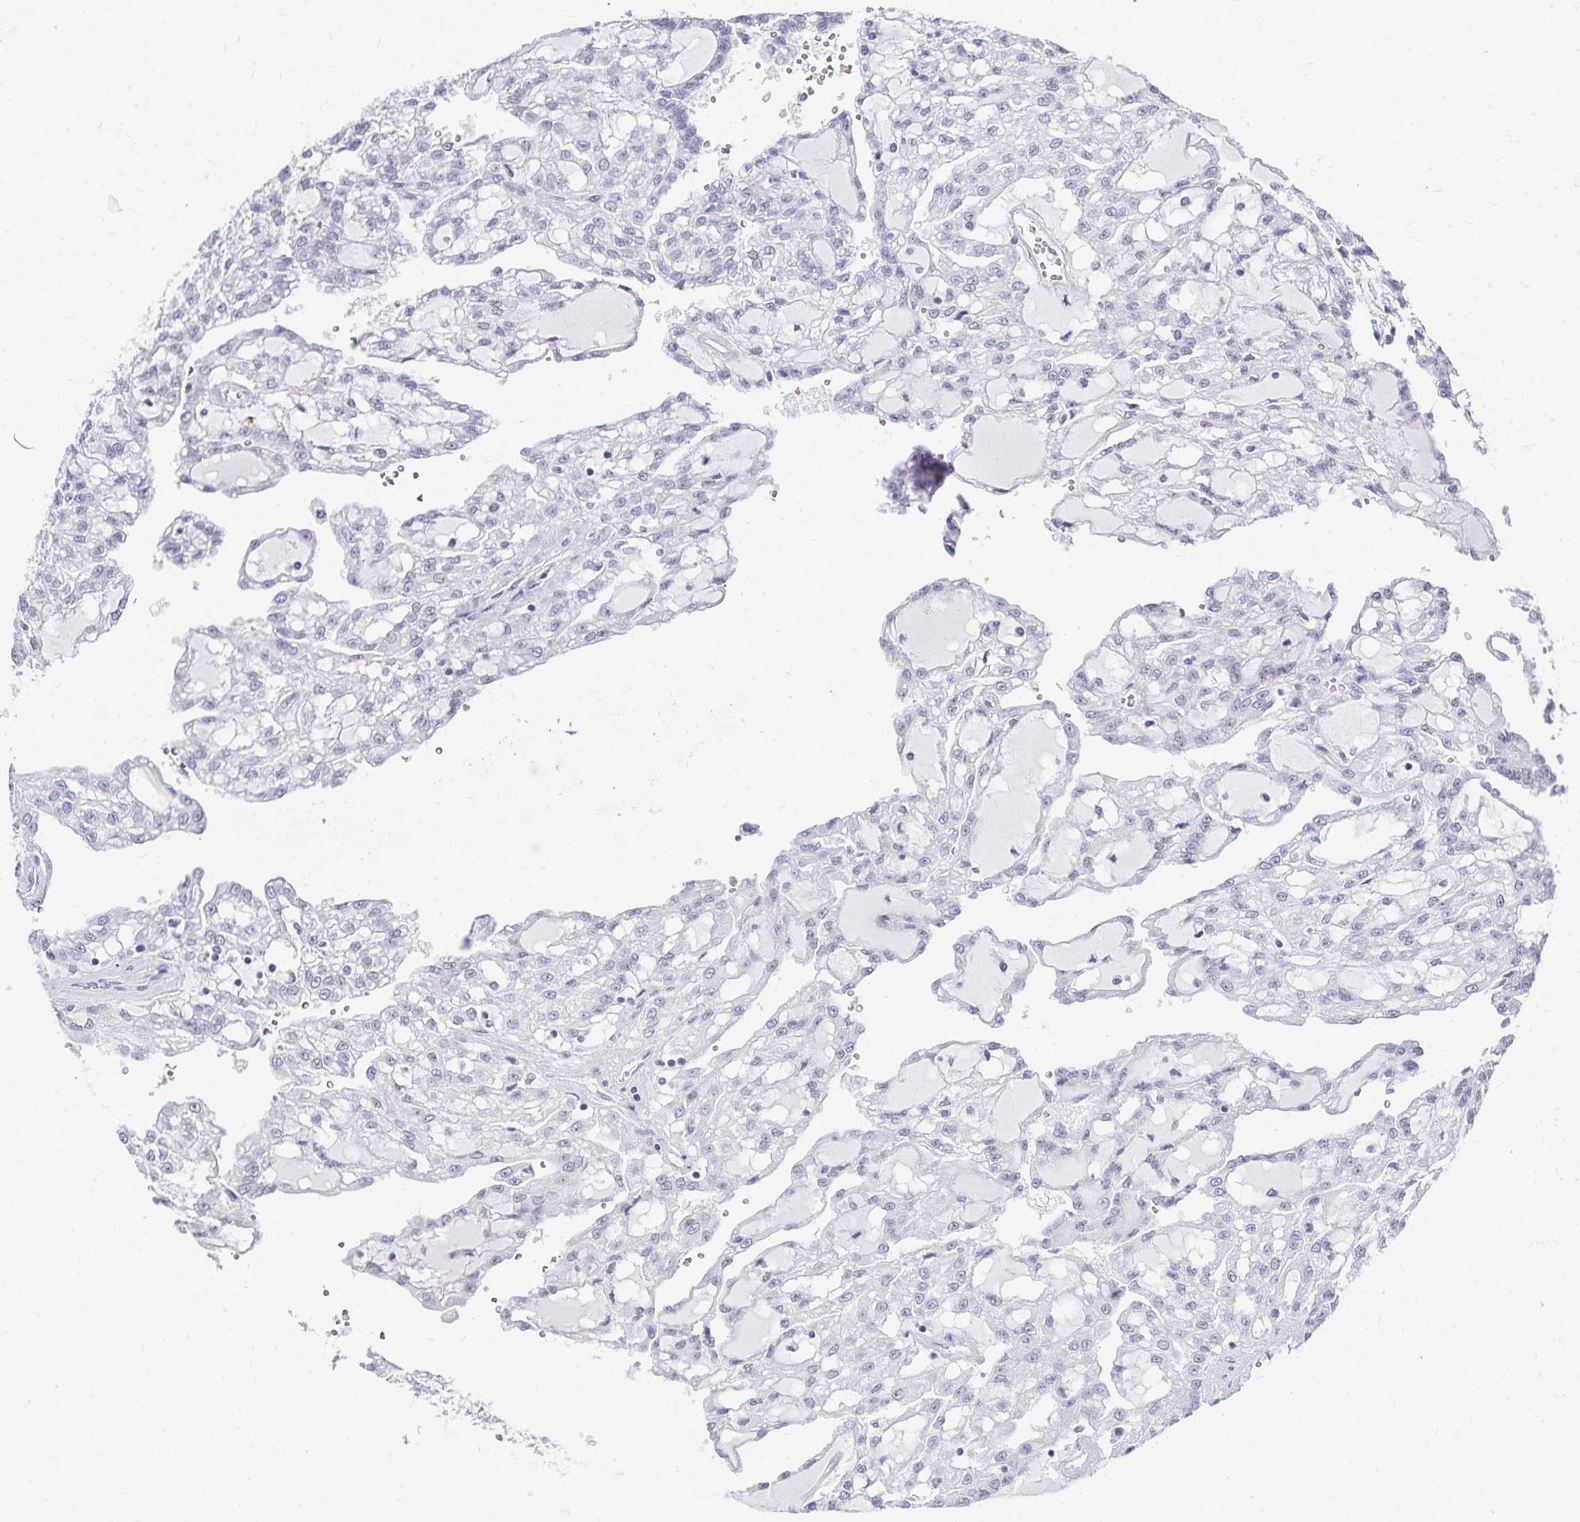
{"staining": {"intensity": "negative", "quantity": "none", "location": "none"}, "tissue": "renal cancer", "cell_type": "Tumor cells", "image_type": "cancer", "snomed": [{"axis": "morphology", "description": "Adenocarcinoma, NOS"}, {"axis": "topography", "description": "Kidney"}], "caption": "A high-resolution photomicrograph shows IHC staining of renal adenocarcinoma, which exhibits no significant expression in tumor cells.", "gene": "C20orf85", "patient": {"sex": "male", "age": 63}}